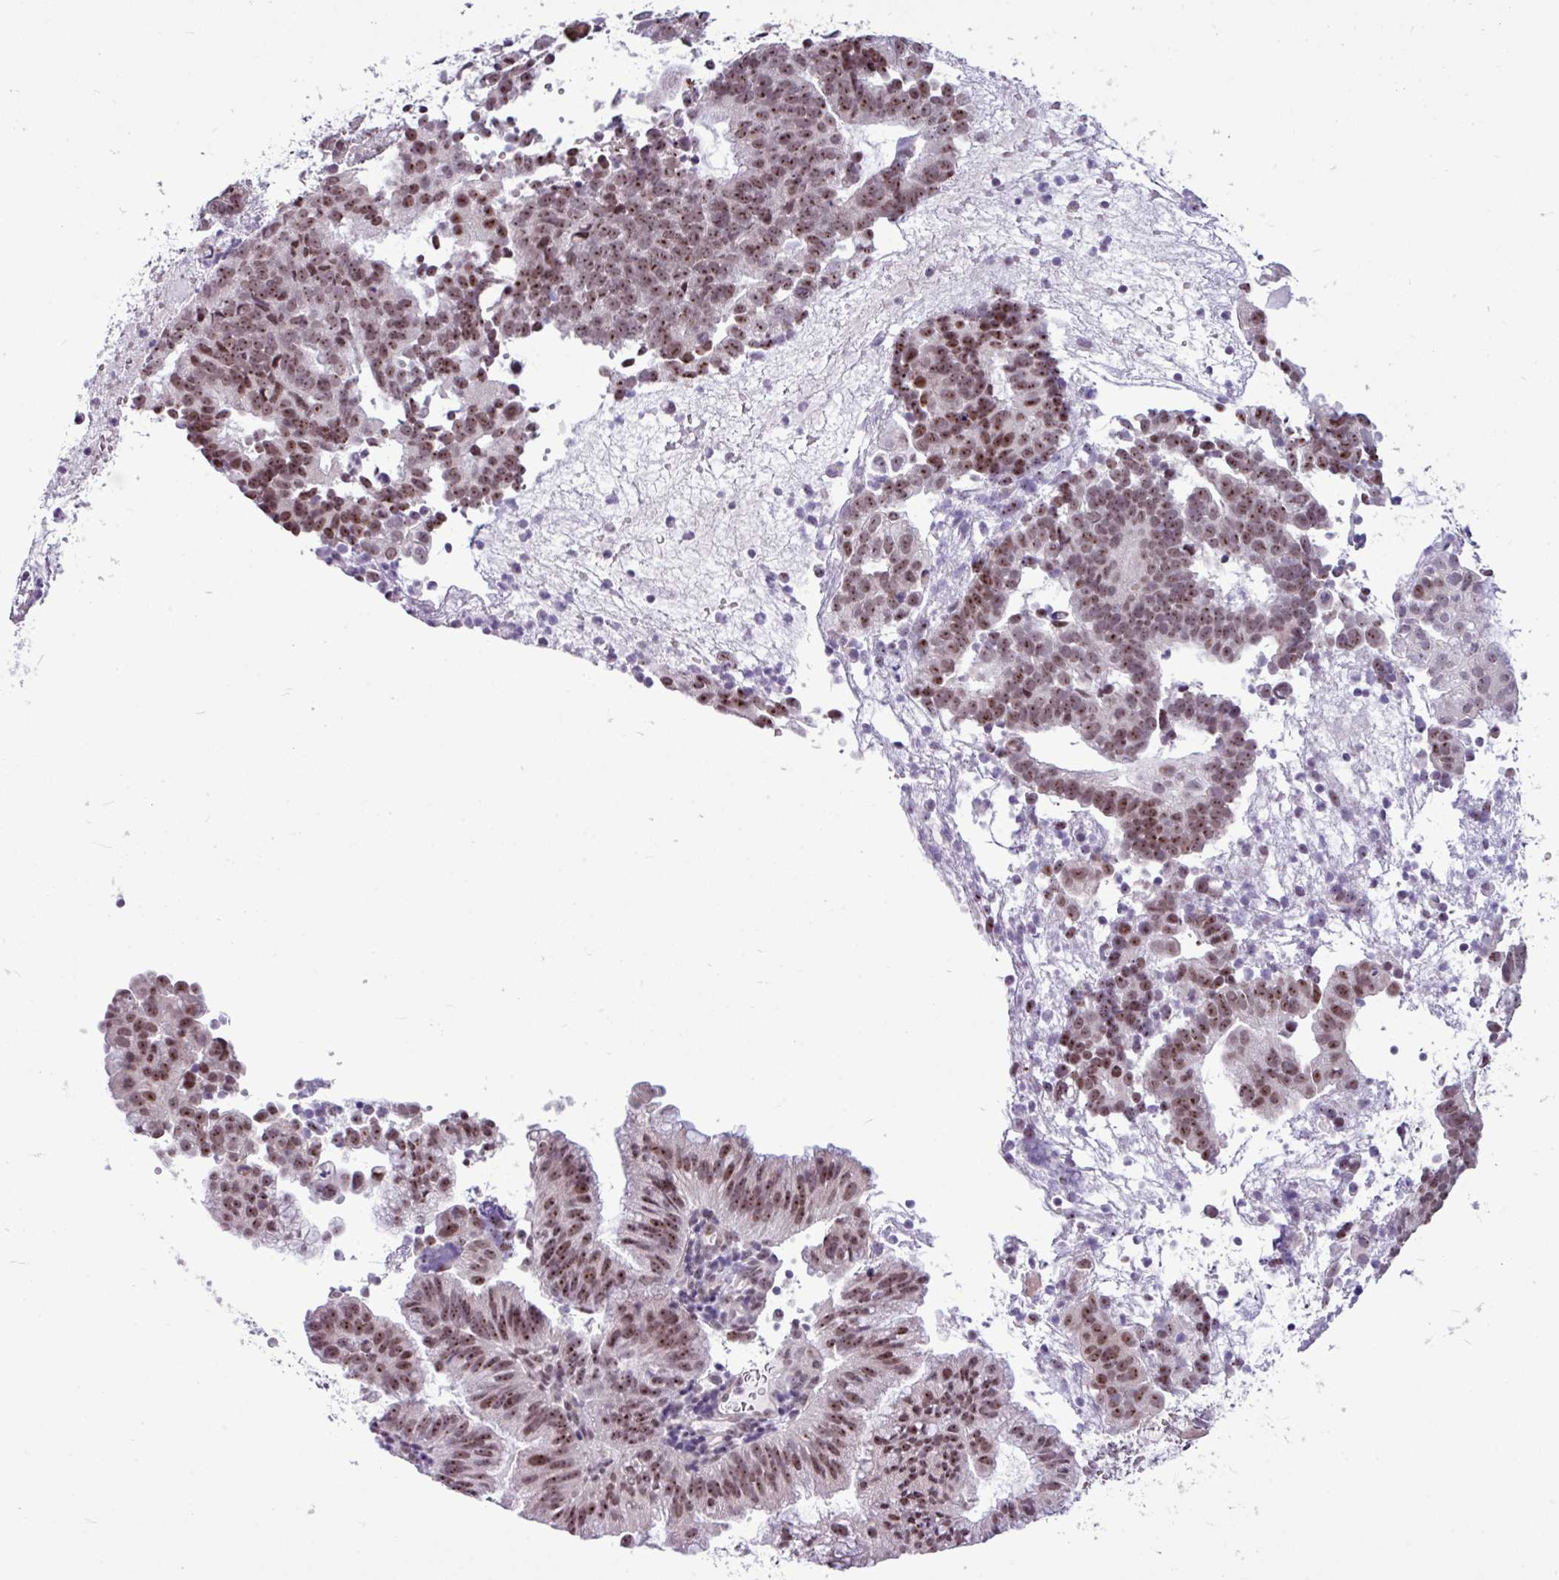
{"staining": {"intensity": "moderate", "quantity": ">75%", "location": "nuclear"}, "tissue": "endometrial cancer", "cell_type": "Tumor cells", "image_type": "cancer", "snomed": [{"axis": "morphology", "description": "Adenocarcinoma, NOS"}, {"axis": "topography", "description": "Endometrium"}], "caption": "Immunohistochemical staining of human endometrial cancer (adenocarcinoma) displays moderate nuclear protein expression in approximately >75% of tumor cells.", "gene": "UTP18", "patient": {"sex": "female", "age": 76}}